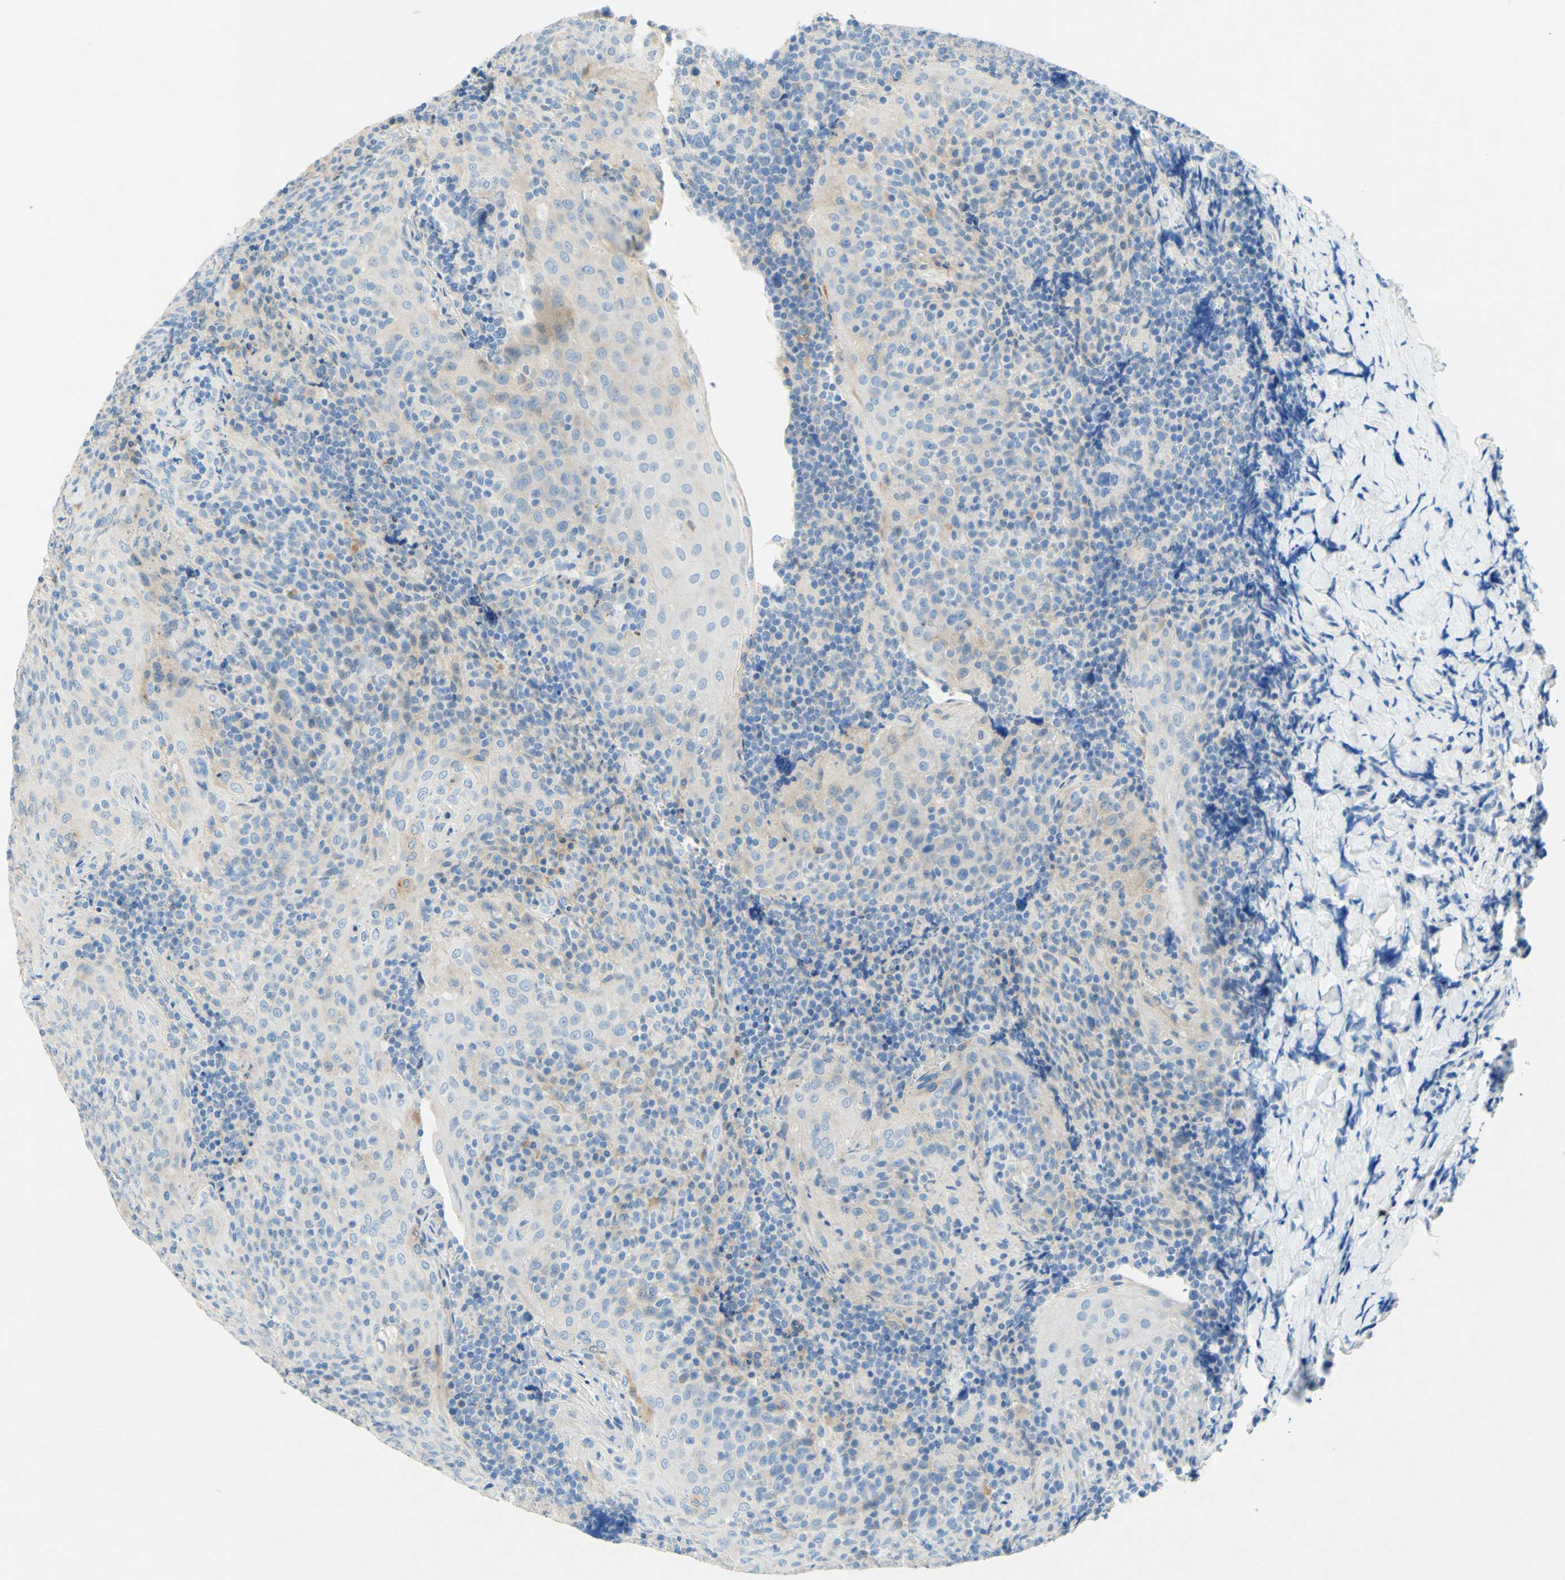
{"staining": {"intensity": "negative", "quantity": "none", "location": "none"}, "tissue": "tonsil", "cell_type": "Germinal center cells", "image_type": "normal", "snomed": [{"axis": "morphology", "description": "Normal tissue, NOS"}, {"axis": "topography", "description": "Tonsil"}], "caption": "An immunohistochemistry (IHC) micrograph of unremarkable tonsil is shown. There is no staining in germinal center cells of tonsil.", "gene": "SLC46A1", "patient": {"sex": "male", "age": 20}}